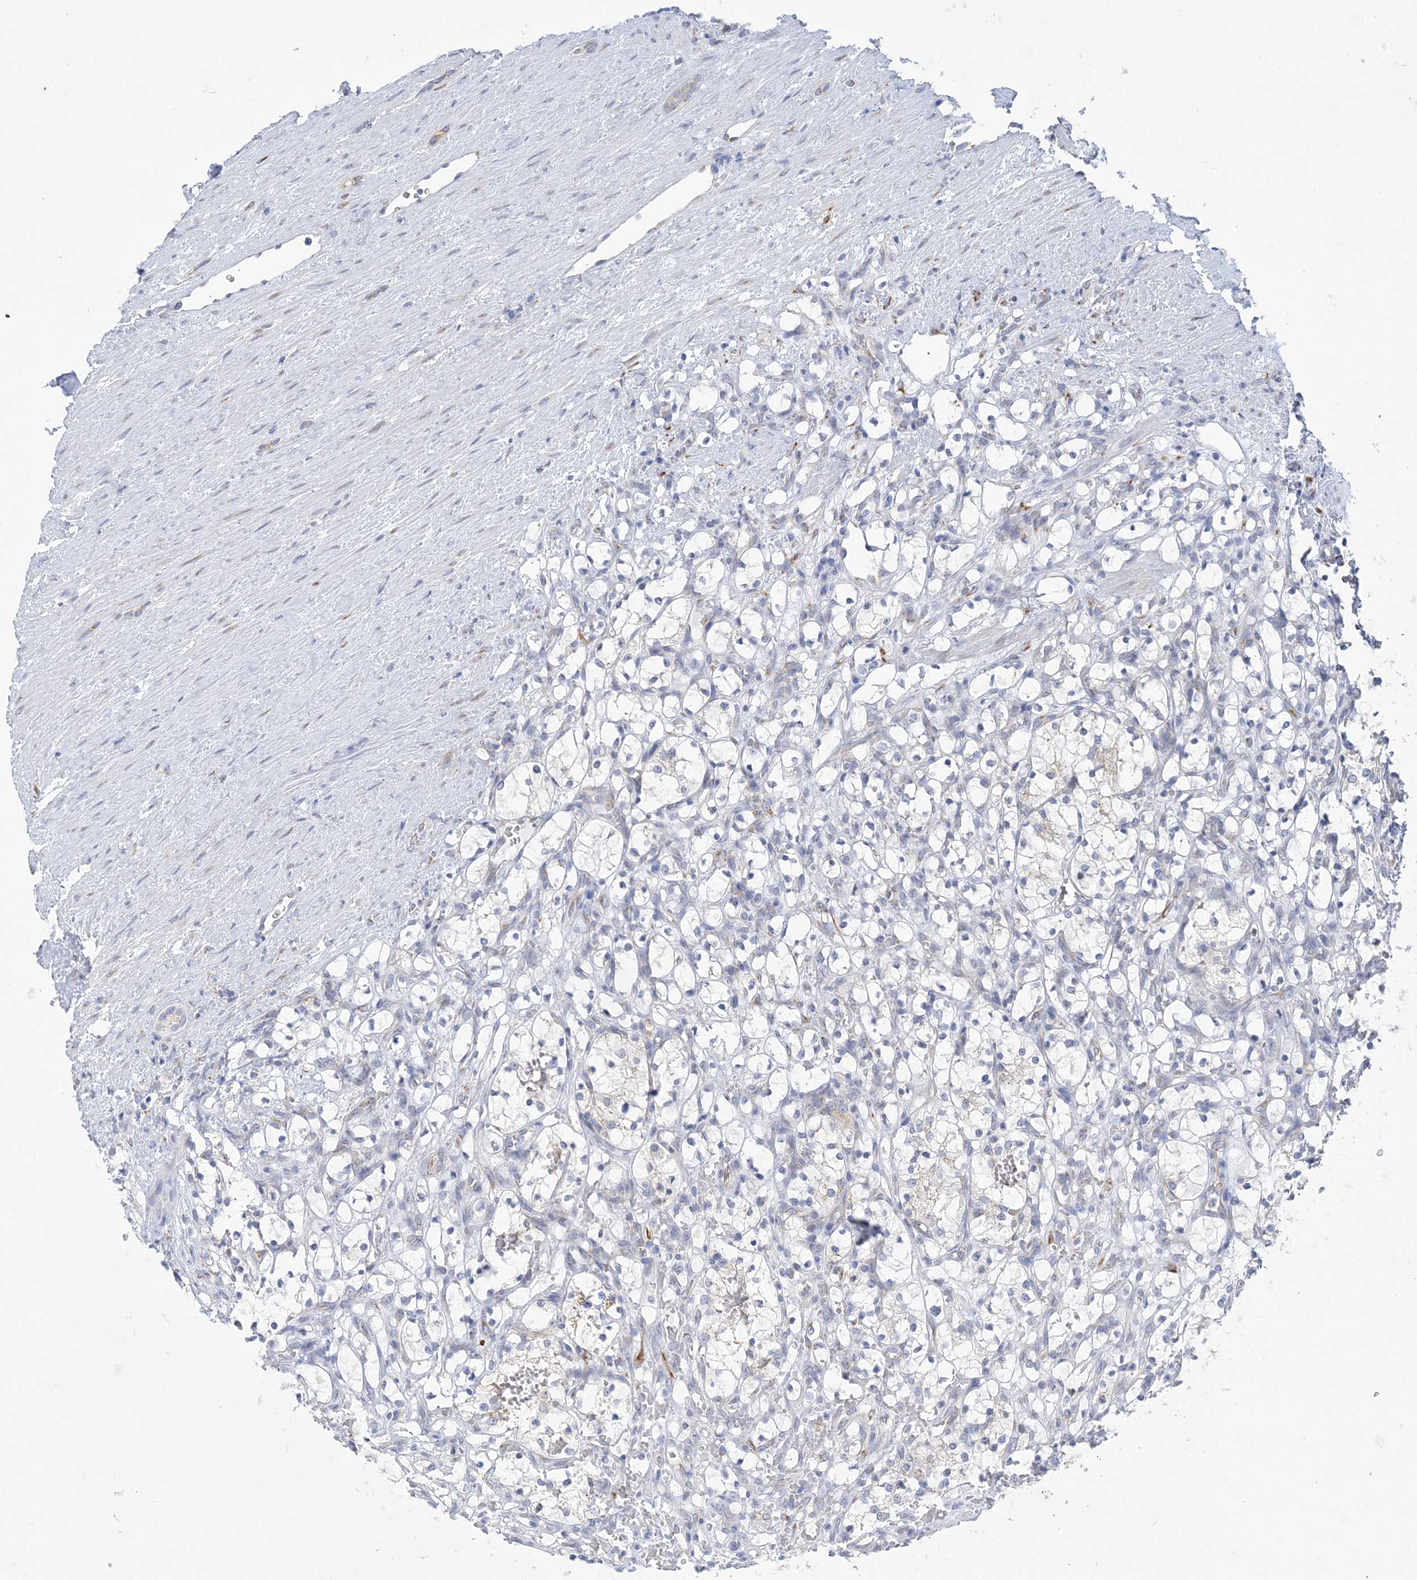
{"staining": {"intensity": "negative", "quantity": "none", "location": "none"}, "tissue": "renal cancer", "cell_type": "Tumor cells", "image_type": "cancer", "snomed": [{"axis": "morphology", "description": "Adenocarcinoma, NOS"}, {"axis": "topography", "description": "Kidney"}], "caption": "Immunohistochemistry of human renal cancer shows no staining in tumor cells.", "gene": "PLEKHG4B", "patient": {"sex": "female", "age": 69}}